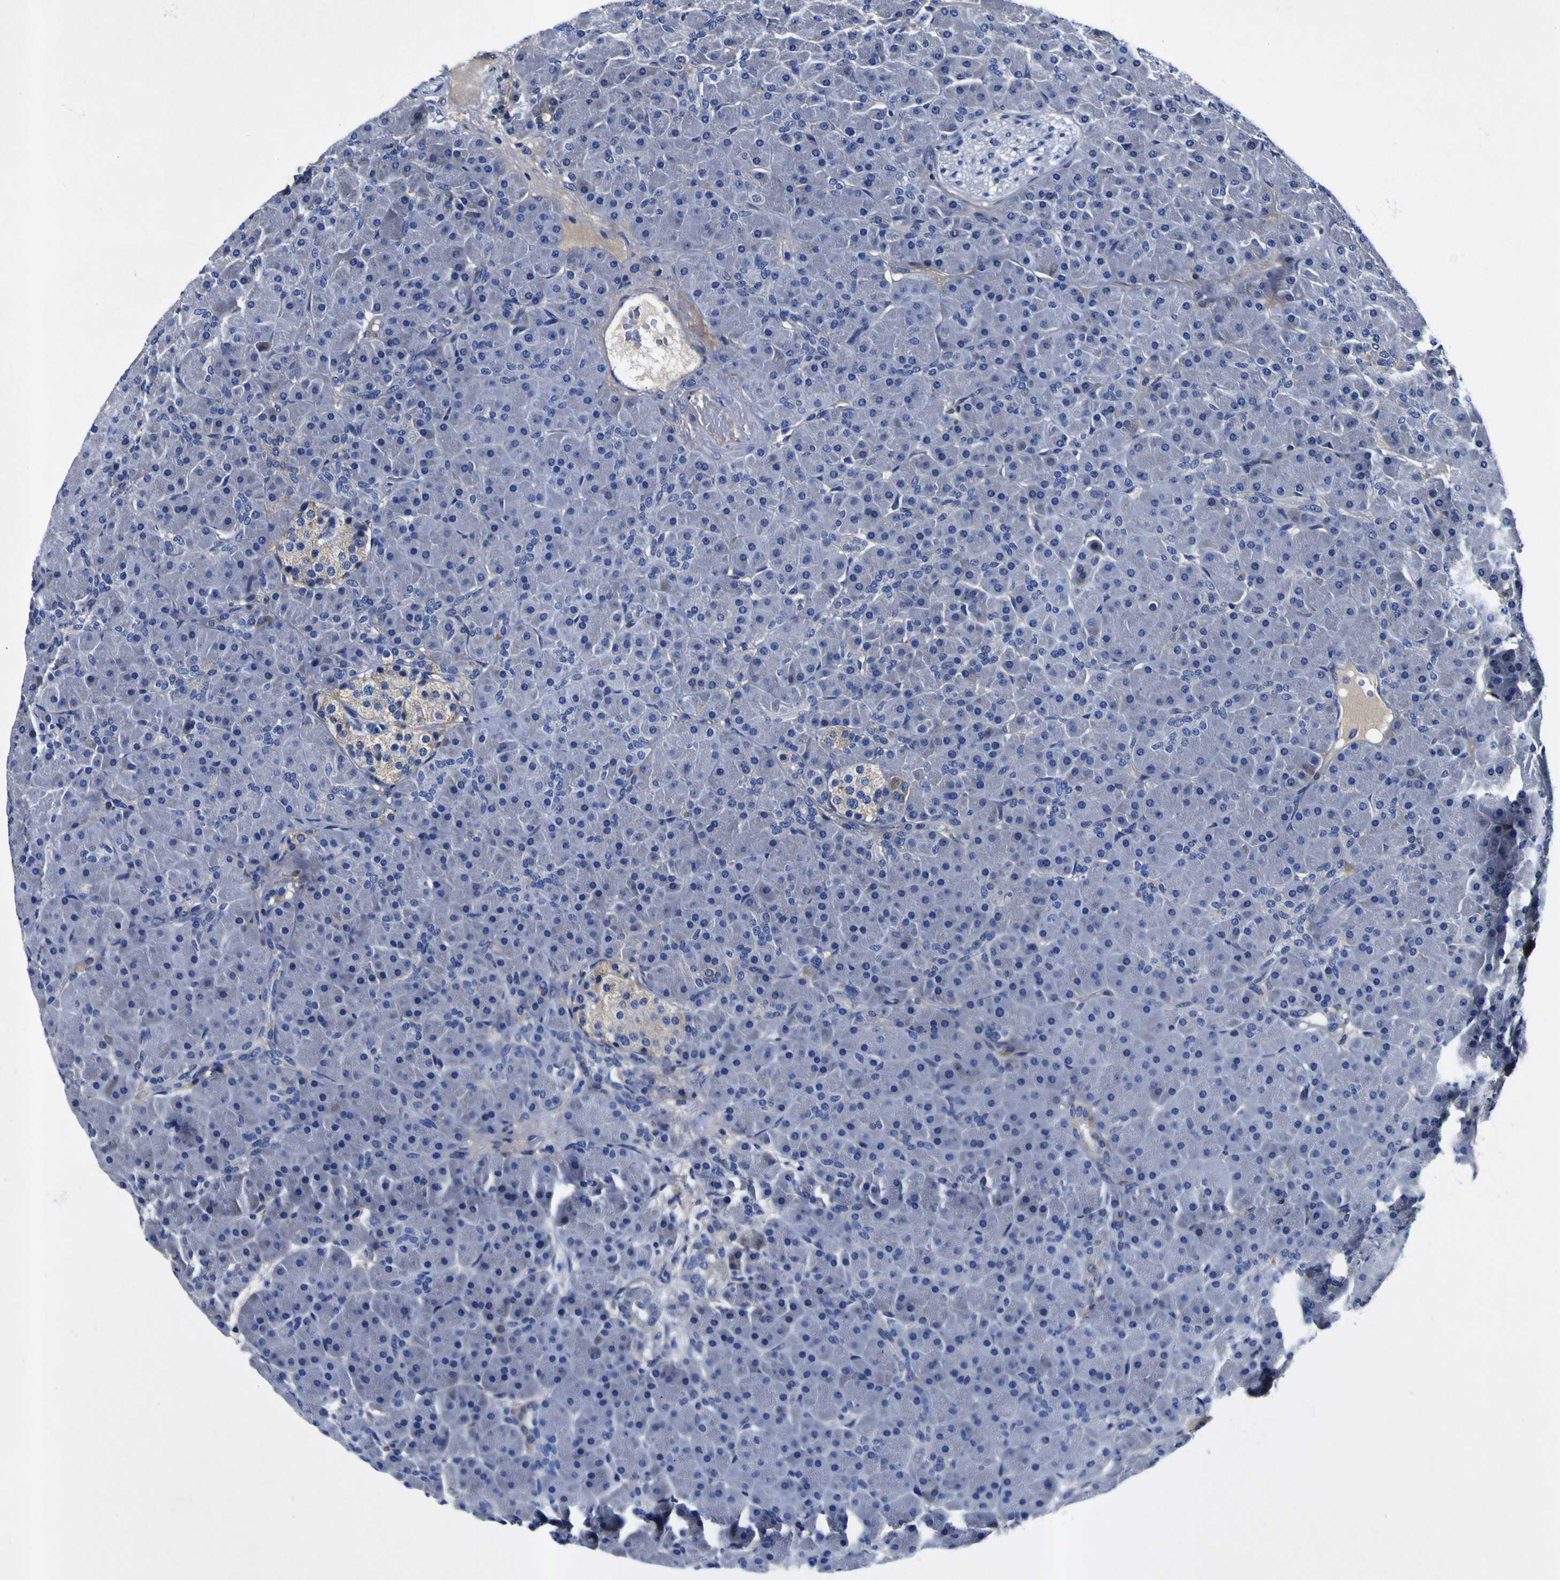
{"staining": {"intensity": "negative", "quantity": "none", "location": "none"}, "tissue": "pancreas", "cell_type": "Exocrine glandular cells", "image_type": "normal", "snomed": [{"axis": "morphology", "description": "Normal tissue, NOS"}, {"axis": "topography", "description": "Pancreas"}], "caption": "IHC image of benign pancreas stained for a protein (brown), which demonstrates no staining in exocrine glandular cells.", "gene": "VASN", "patient": {"sex": "male", "age": 66}}